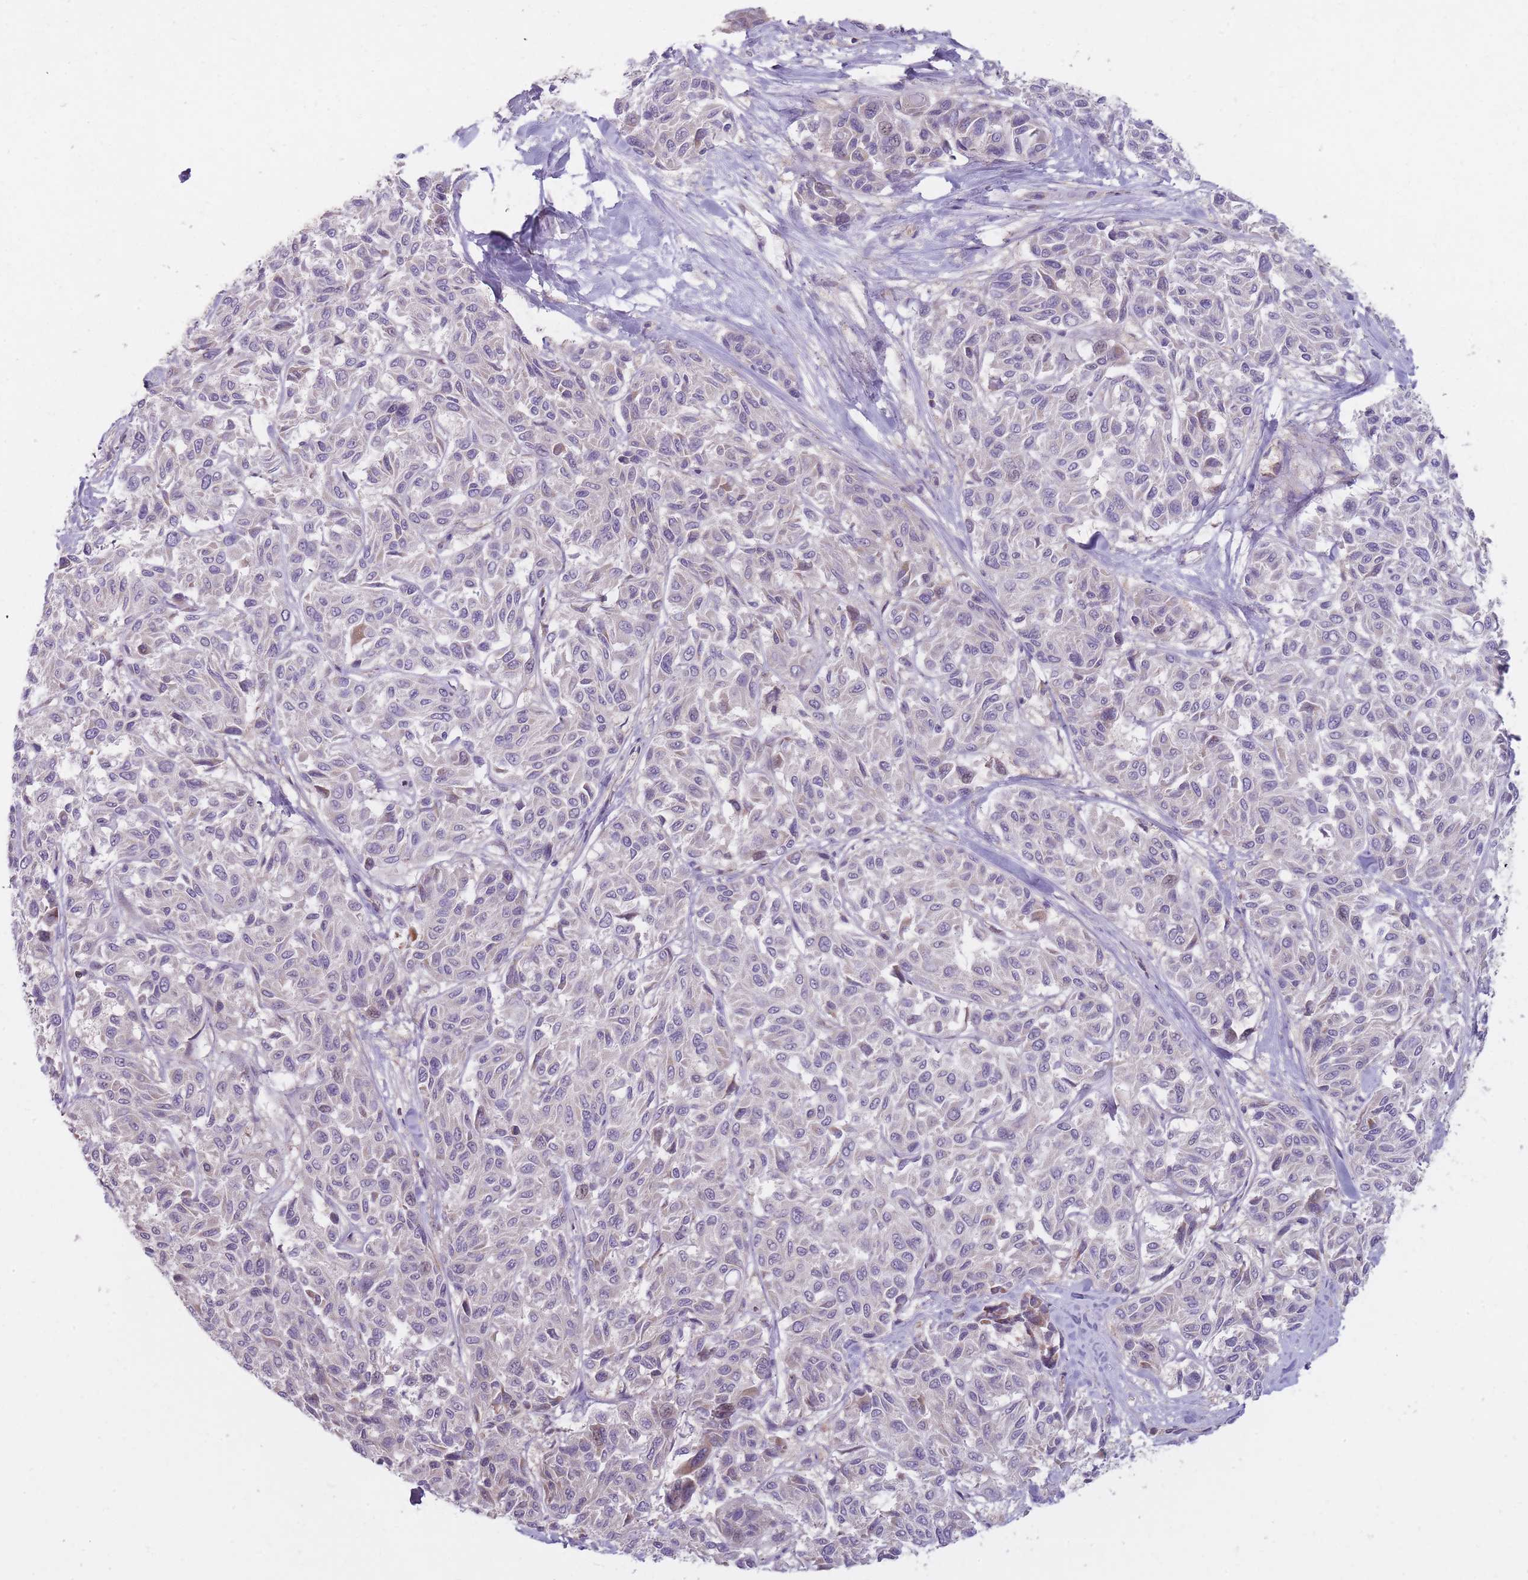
{"staining": {"intensity": "negative", "quantity": "none", "location": "none"}, "tissue": "melanoma", "cell_type": "Tumor cells", "image_type": "cancer", "snomed": [{"axis": "morphology", "description": "Malignant melanoma, NOS"}, {"axis": "topography", "description": "Skin"}], "caption": "Micrograph shows no protein positivity in tumor cells of melanoma tissue.", "gene": "NDUFA9", "patient": {"sex": "female", "age": 66}}